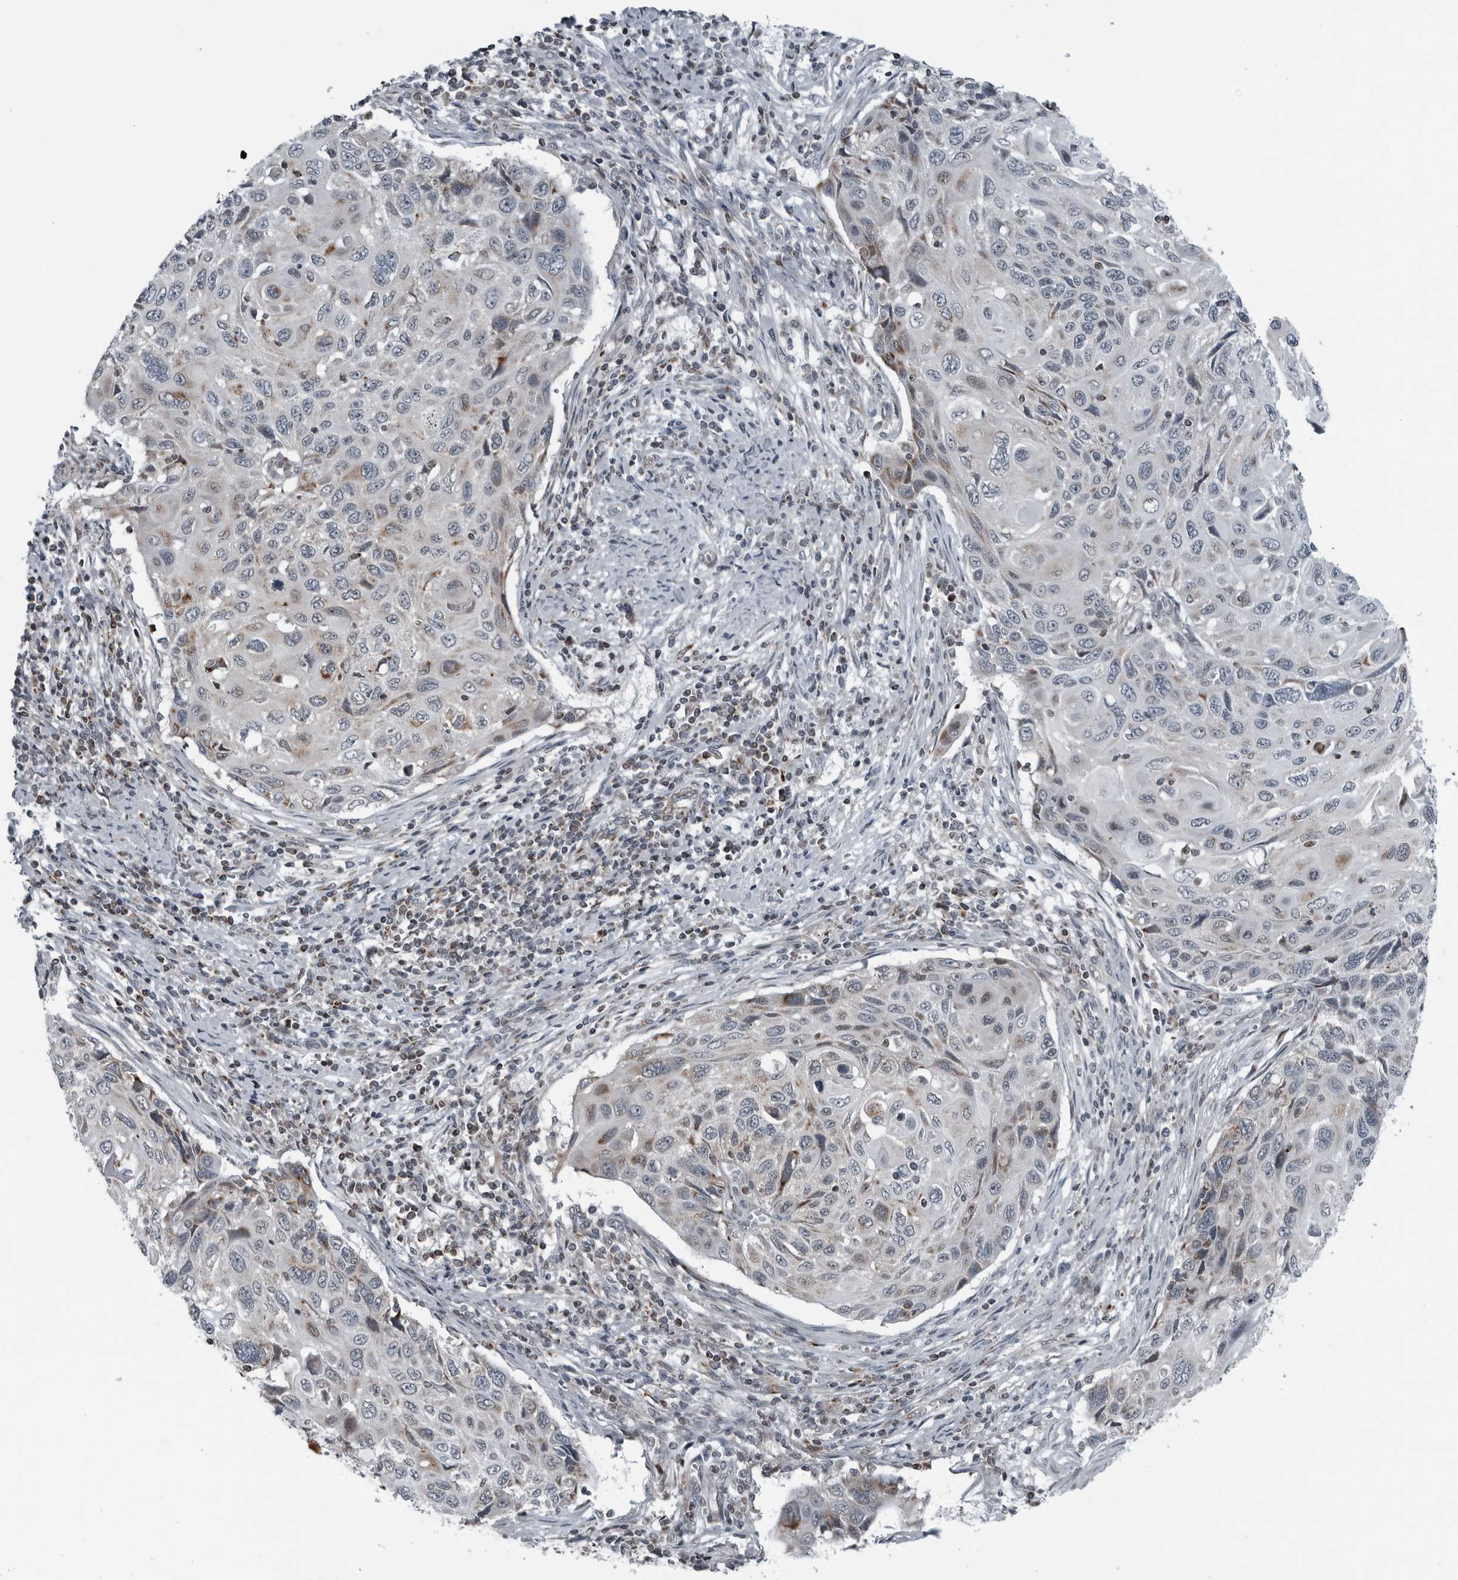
{"staining": {"intensity": "weak", "quantity": "<25%", "location": "cytoplasmic/membranous"}, "tissue": "cervical cancer", "cell_type": "Tumor cells", "image_type": "cancer", "snomed": [{"axis": "morphology", "description": "Squamous cell carcinoma, NOS"}, {"axis": "topography", "description": "Cervix"}], "caption": "Histopathology image shows no significant protein staining in tumor cells of cervical cancer.", "gene": "GAK", "patient": {"sex": "female", "age": 70}}